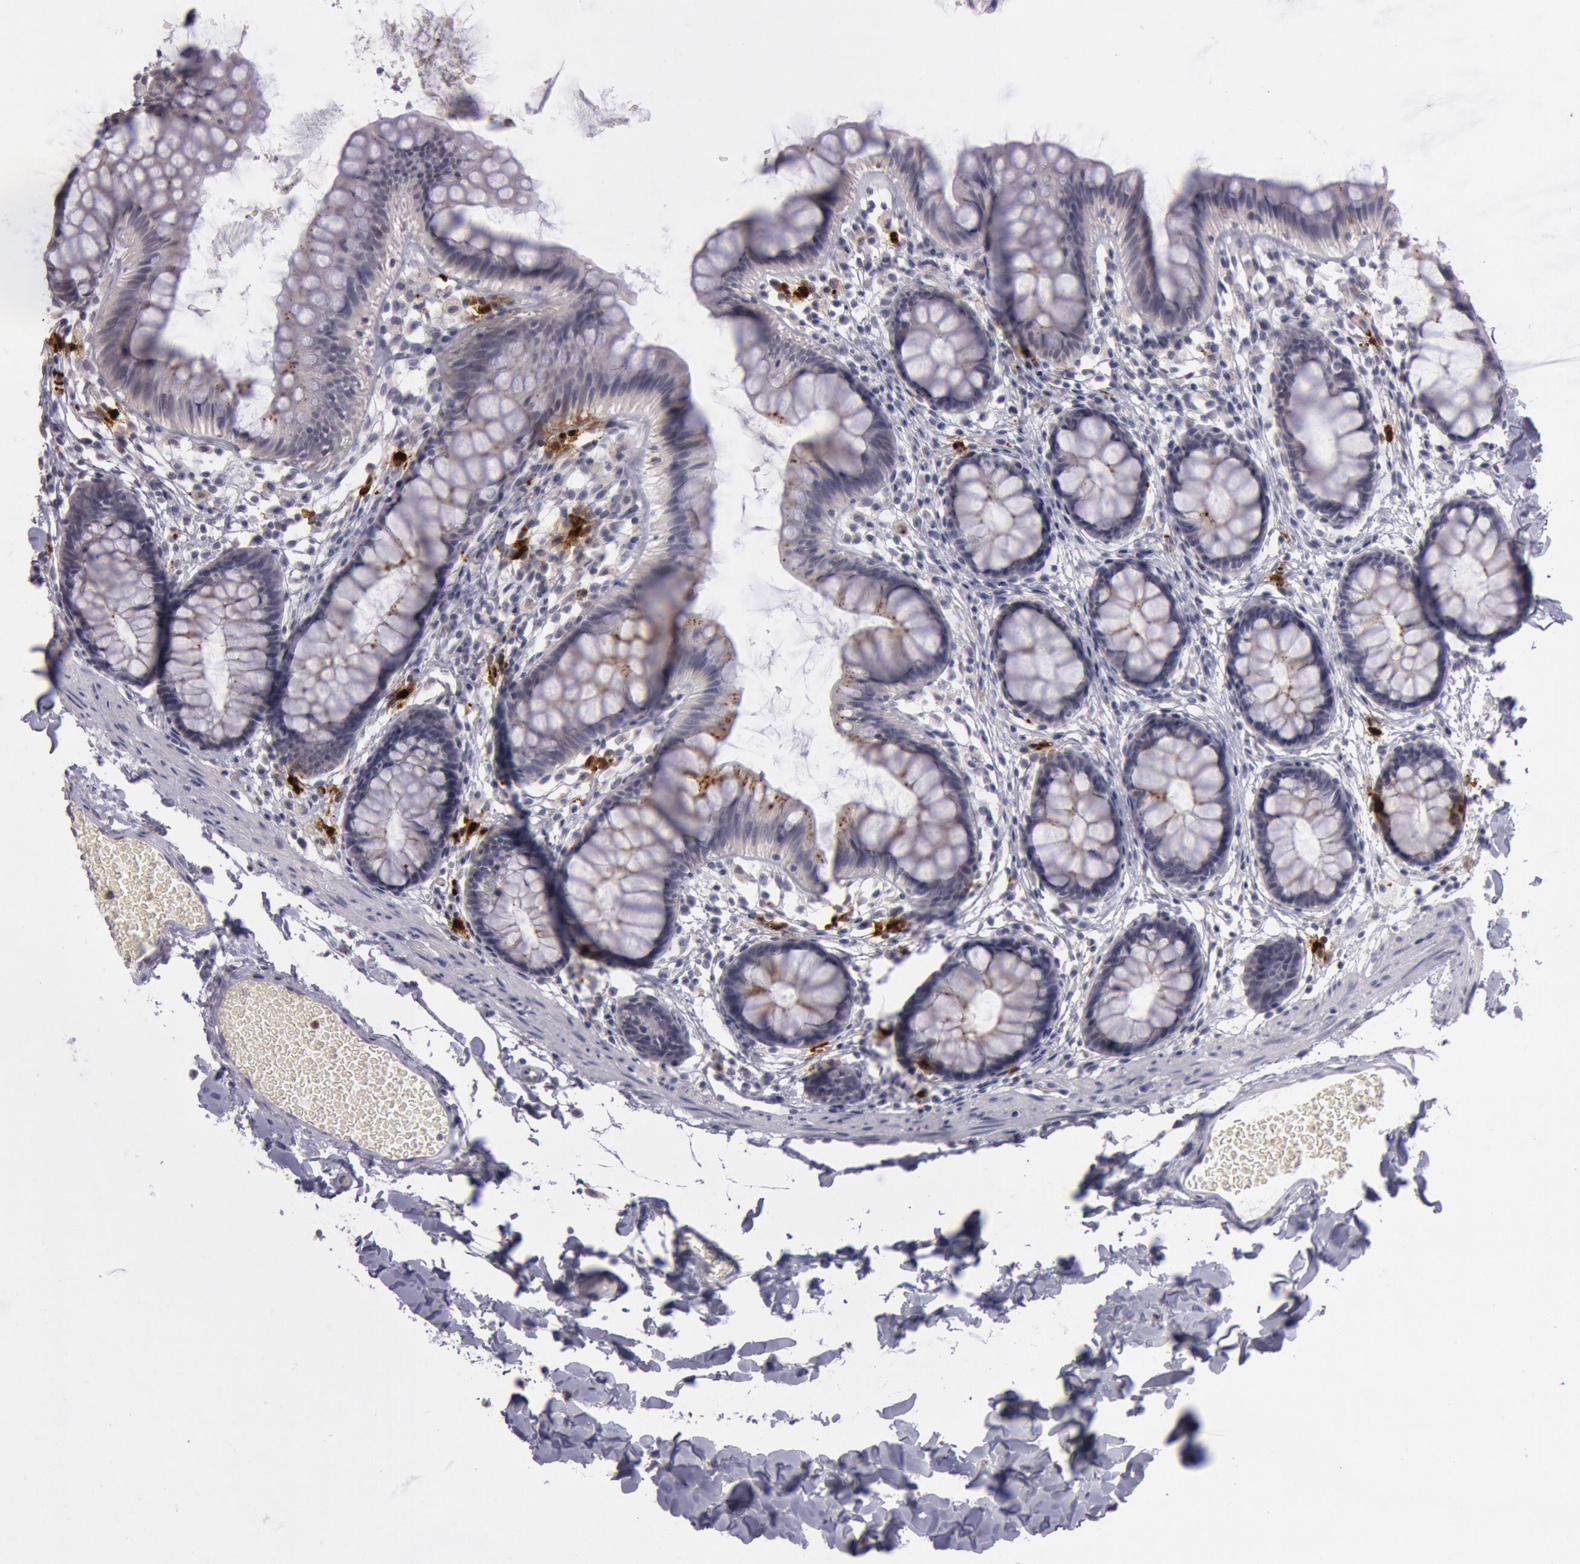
{"staining": {"intensity": "negative", "quantity": "none", "location": "none"}, "tissue": "colon", "cell_type": "Endothelial cells", "image_type": "normal", "snomed": [{"axis": "morphology", "description": "Normal tissue, NOS"}, {"axis": "topography", "description": "Smooth muscle"}, {"axis": "topography", "description": "Colon"}], "caption": "Immunohistochemistry (IHC) photomicrograph of benign human colon stained for a protein (brown), which shows no expression in endothelial cells.", "gene": "KDM6A", "patient": {"sex": "male", "age": 67}}